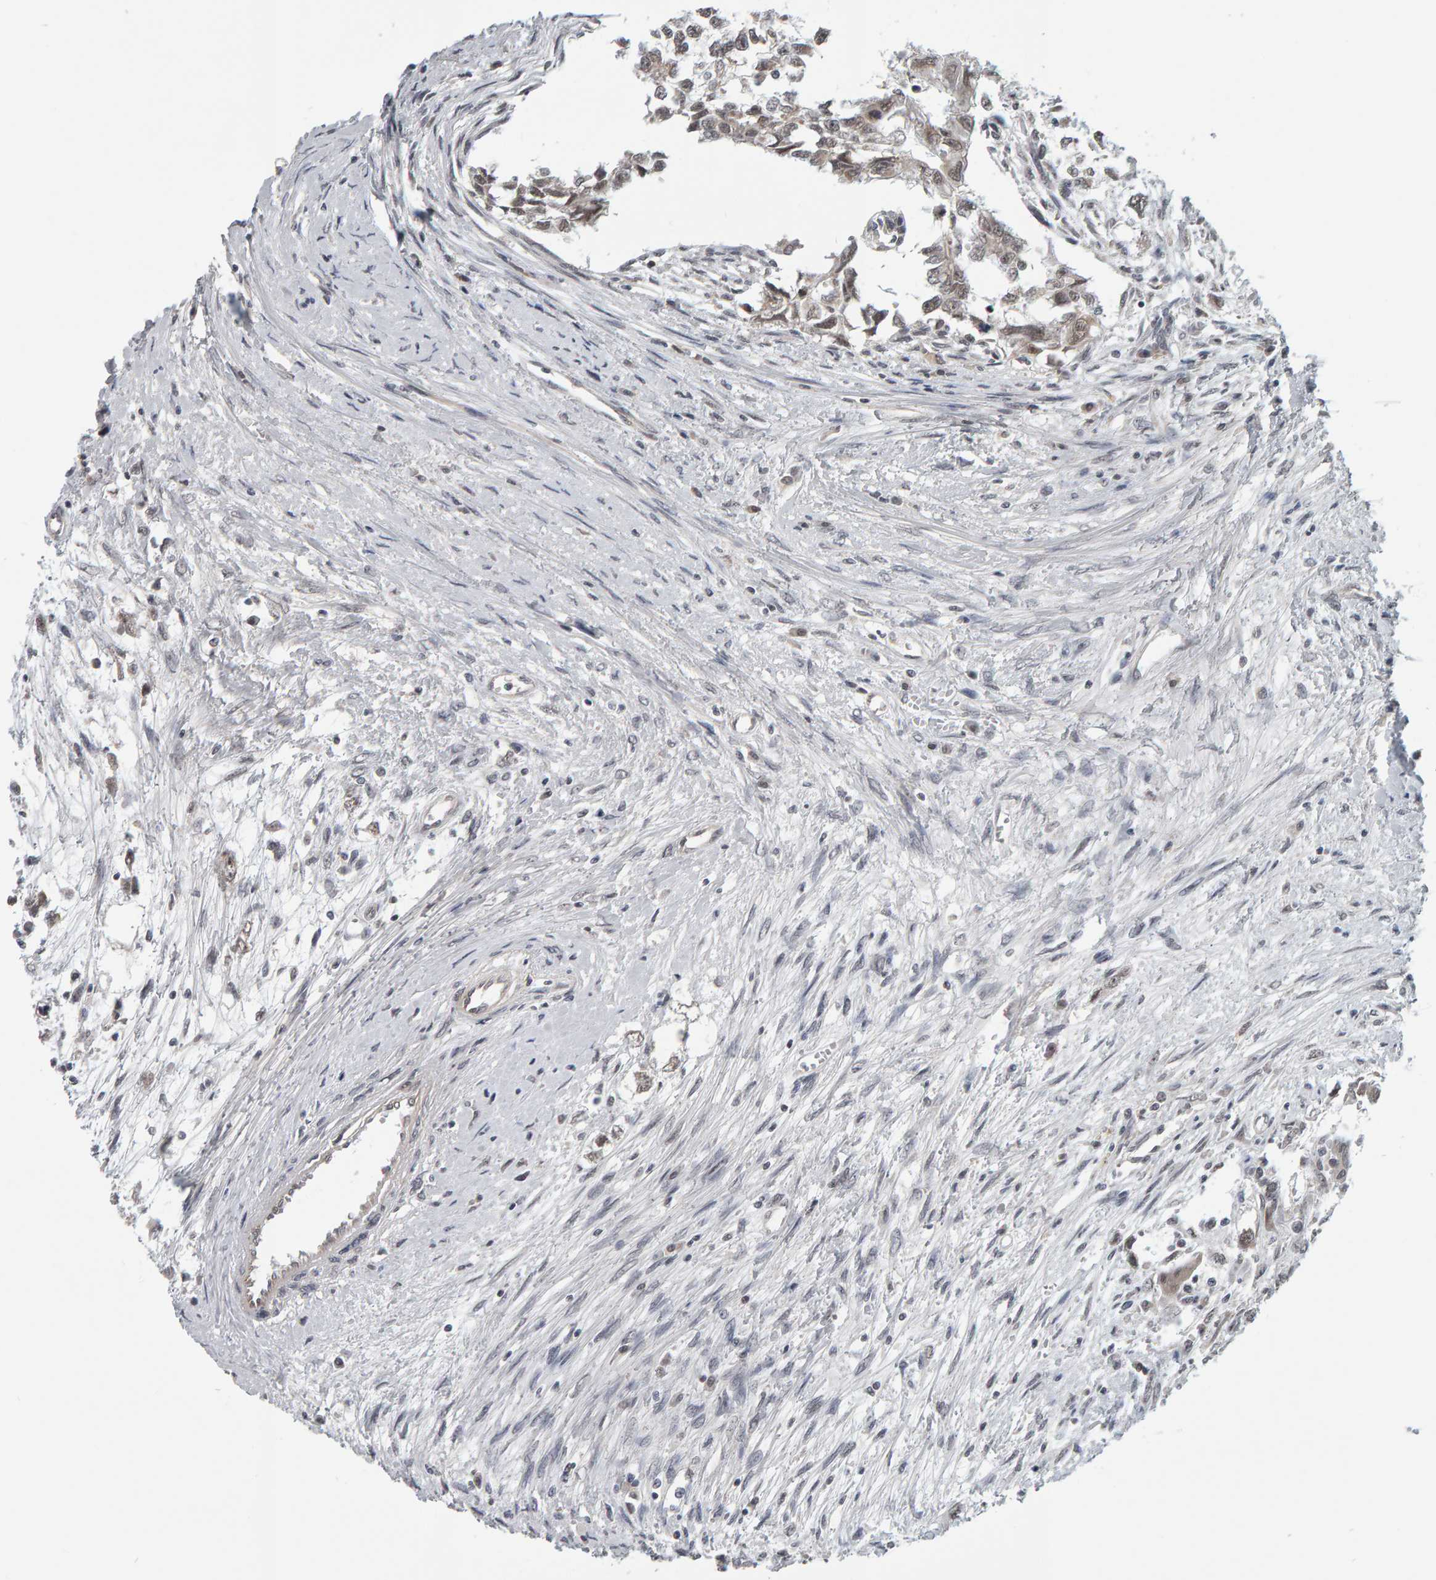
{"staining": {"intensity": "weak", "quantity": ">75%", "location": "nuclear"}, "tissue": "testis cancer", "cell_type": "Tumor cells", "image_type": "cancer", "snomed": [{"axis": "morphology", "description": "Seminoma, NOS"}, {"axis": "morphology", "description": "Carcinoma, Embryonal, NOS"}, {"axis": "topography", "description": "Testis"}], "caption": "Immunohistochemical staining of human testis cancer (seminoma) demonstrates weak nuclear protein positivity in approximately >75% of tumor cells.", "gene": "DAP3", "patient": {"sex": "male", "age": 51}}